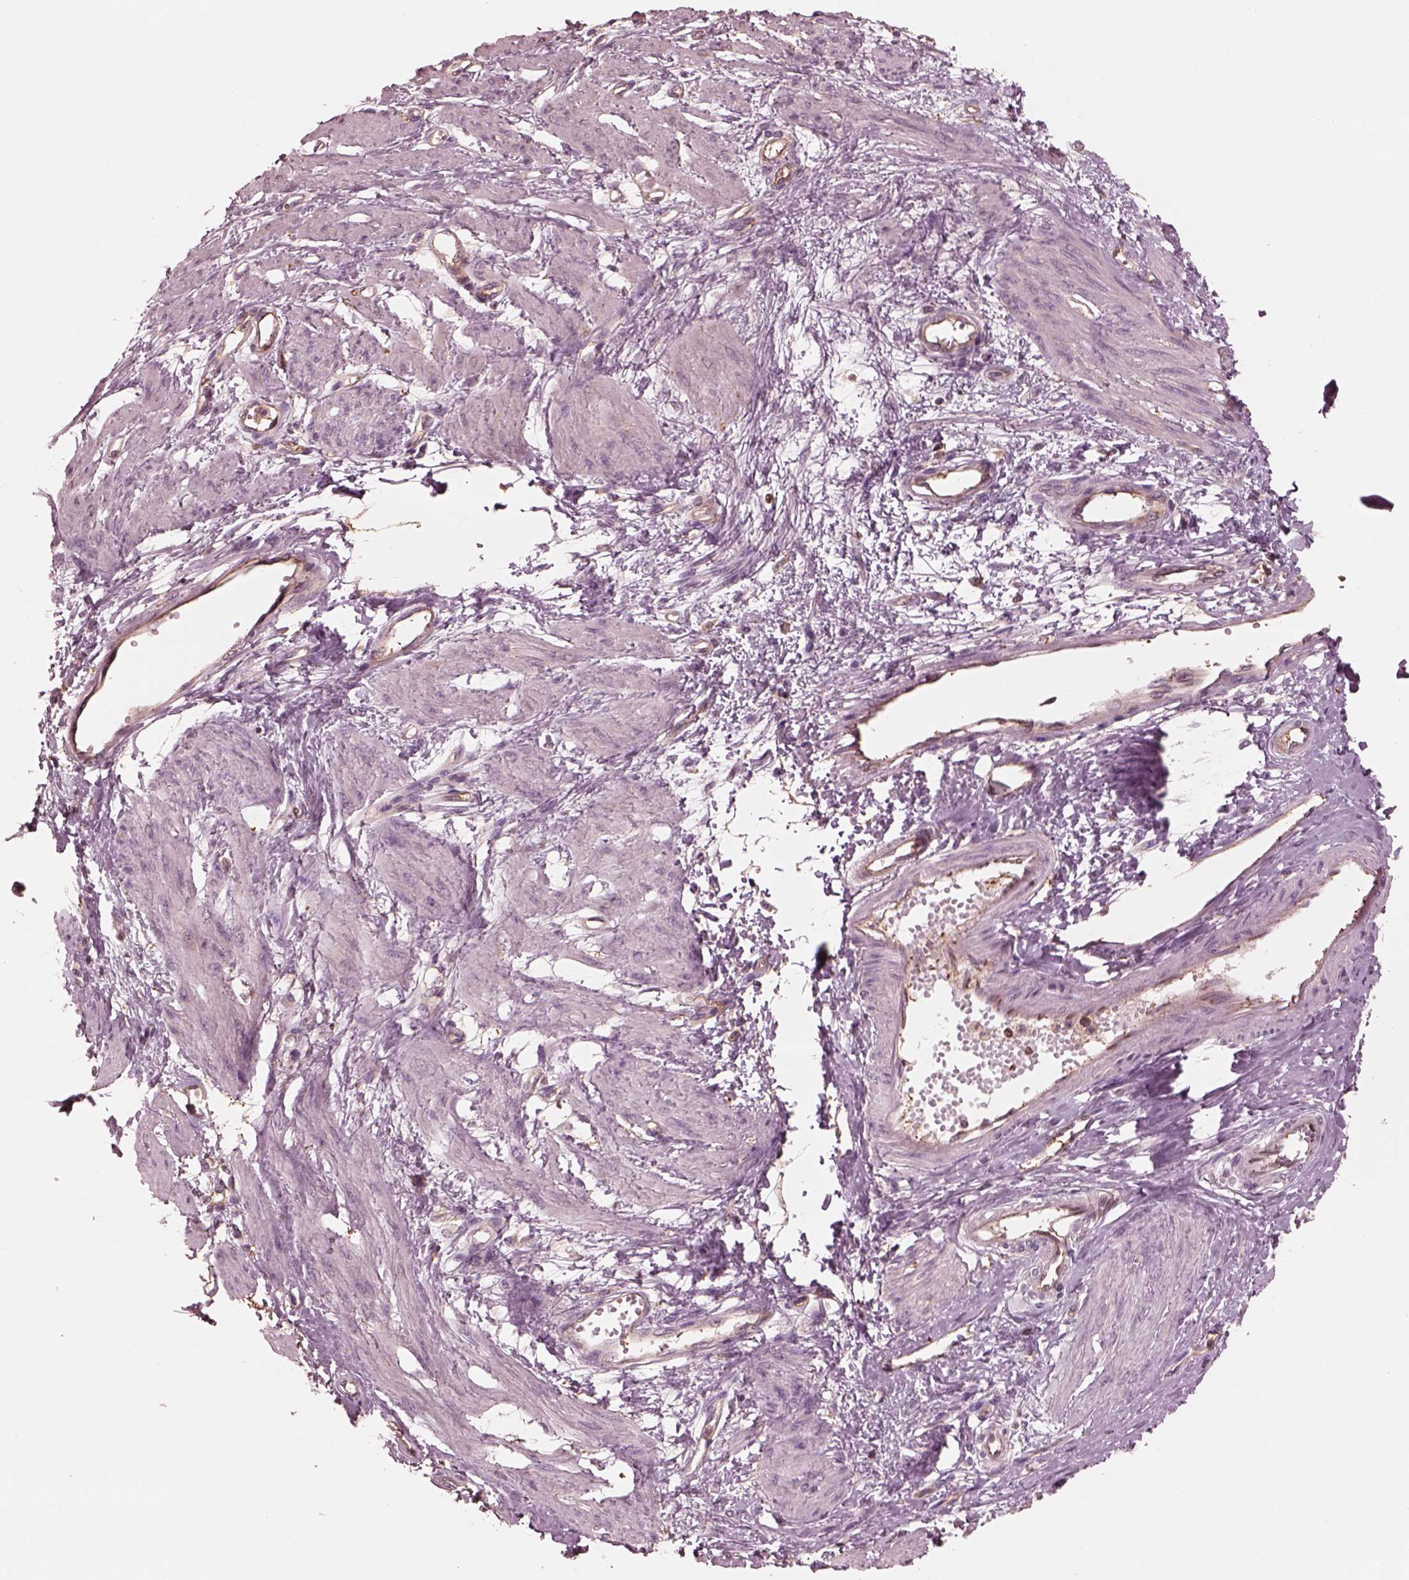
{"staining": {"intensity": "negative", "quantity": "none", "location": "none"}, "tissue": "smooth muscle", "cell_type": "Smooth muscle cells", "image_type": "normal", "snomed": [{"axis": "morphology", "description": "Normal tissue, NOS"}, {"axis": "topography", "description": "Smooth muscle"}, {"axis": "topography", "description": "Uterus"}], "caption": "Smooth muscle stained for a protein using immunohistochemistry (IHC) displays no staining smooth muscle cells.", "gene": "STK33", "patient": {"sex": "female", "age": 39}}